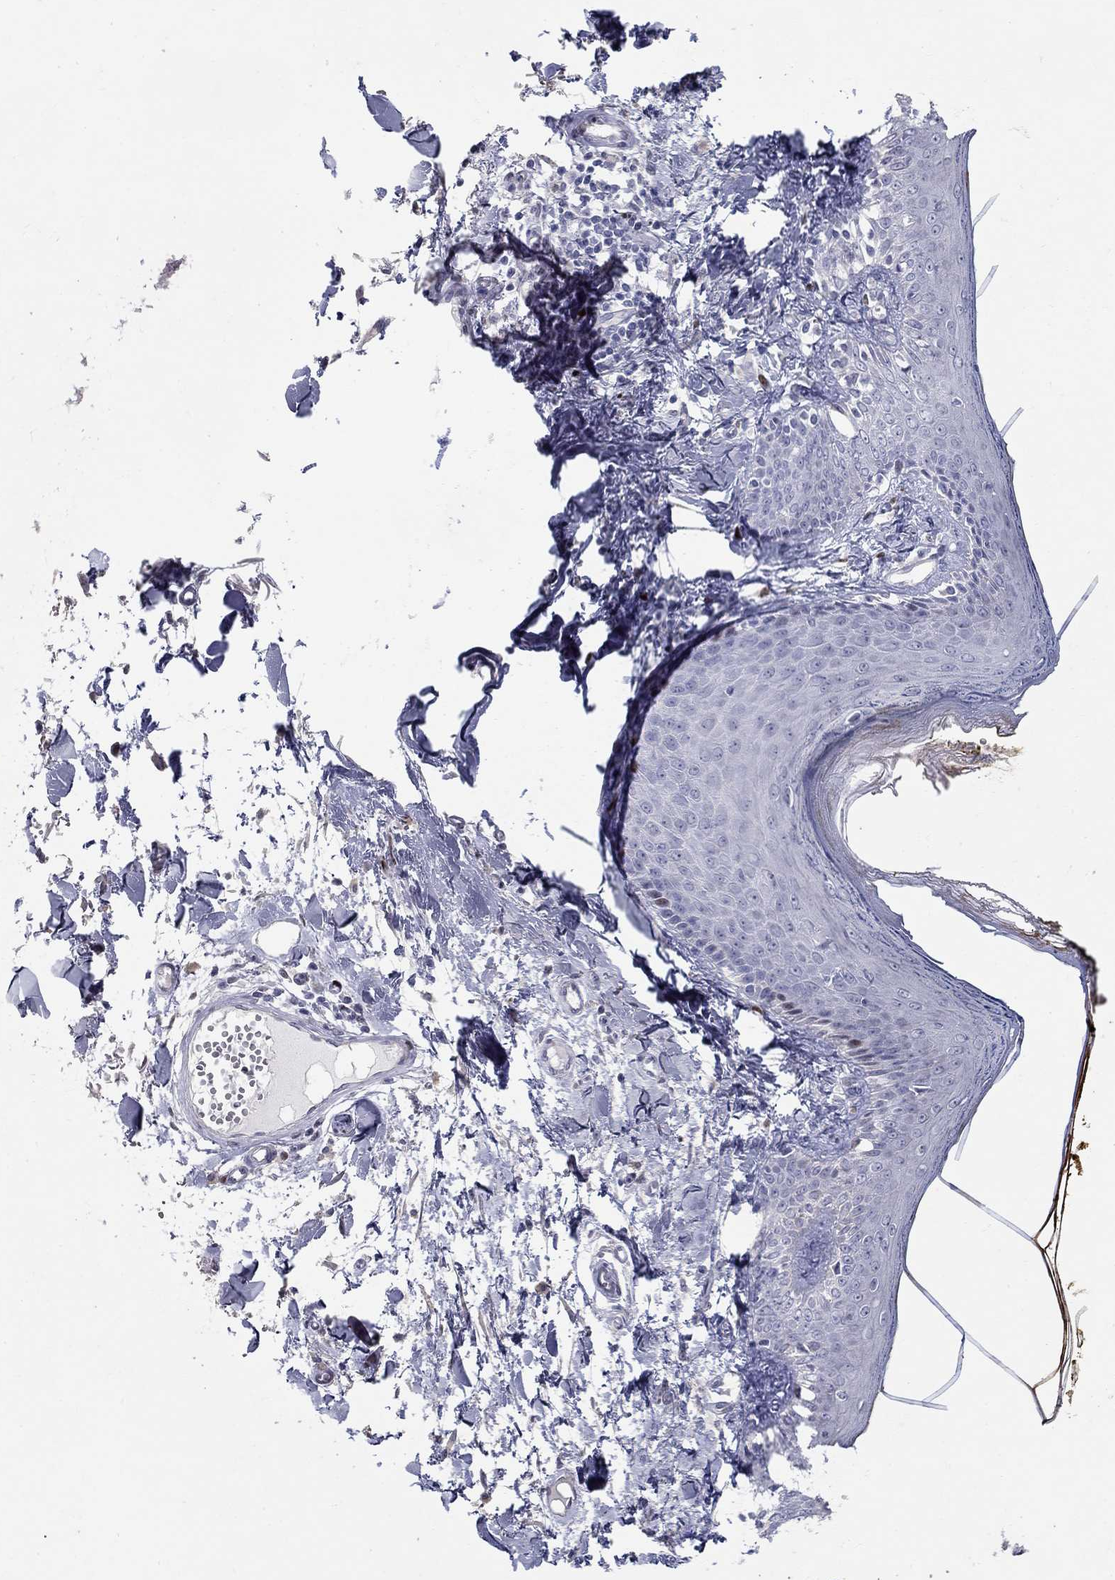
{"staining": {"intensity": "negative", "quantity": "none", "location": "none"}, "tissue": "skin", "cell_type": "Fibroblasts", "image_type": "normal", "snomed": [{"axis": "morphology", "description": "Normal tissue, NOS"}, {"axis": "topography", "description": "Skin"}], "caption": "This is a histopathology image of immunohistochemistry (IHC) staining of normal skin, which shows no positivity in fibroblasts. The staining is performed using DAB (3,3'-diaminobenzidine) brown chromogen with nuclei counter-stained in using hematoxylin.", "gene": "RAPGEF5", "patient": {"sex": "male", "age": 76}}